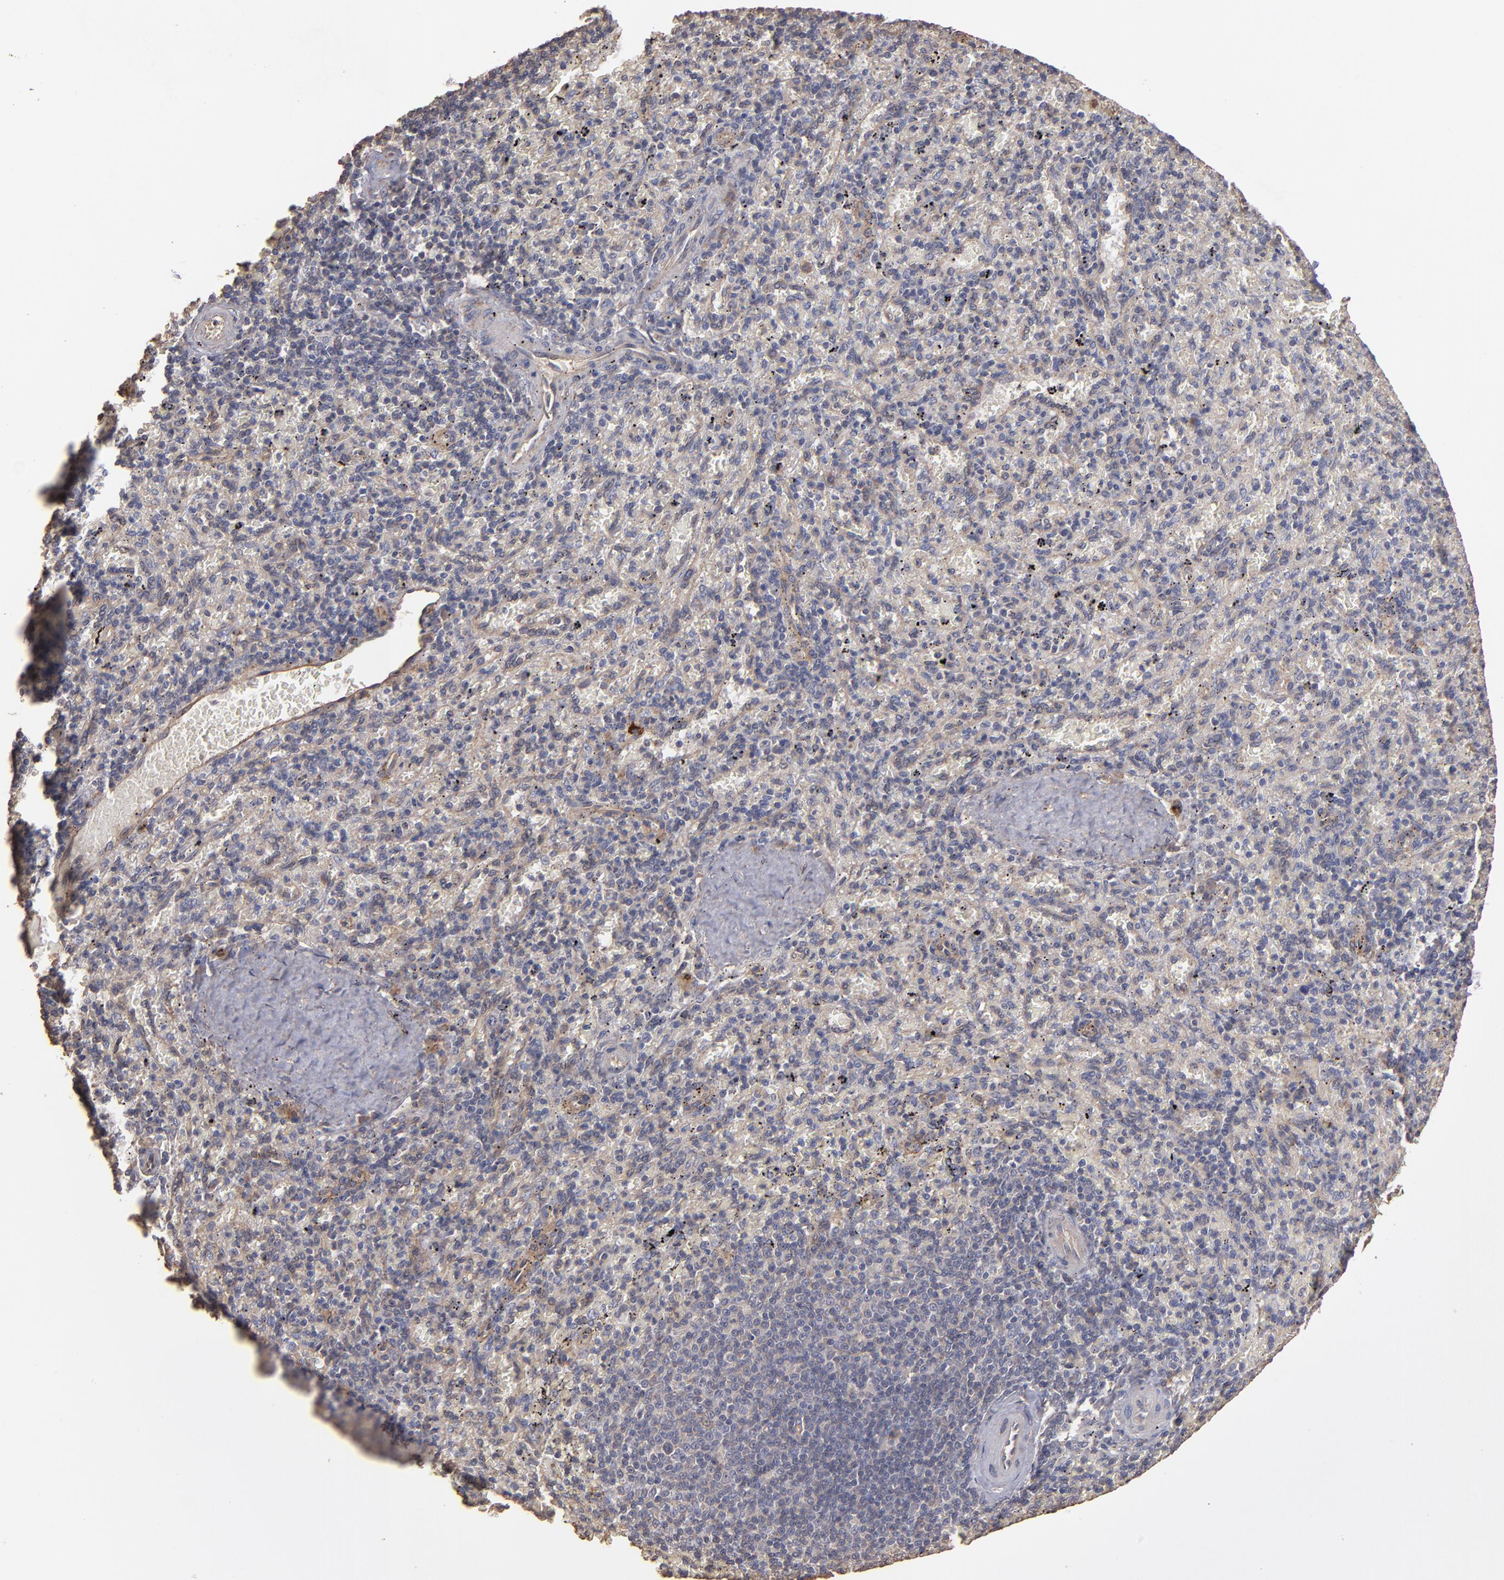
{"staining": {"intensity": "moderate", "quantity": "<25%", "location": "cytoplasmic/membranous"}, "tissue": "spleen", "cell_type": "Cells in red pulp", "image_type": "normal", "snomed": [{"axis": "morphology", "description": "Normal tissue, NOS"}, {"axis": "topography", "description": "Spleen"}], "caption": "Spleen stained with a protein marker exhibits moderate staining in cells in red pulp.", "gene": "DMD", "patient": {"sex": "female", "age": 43}}